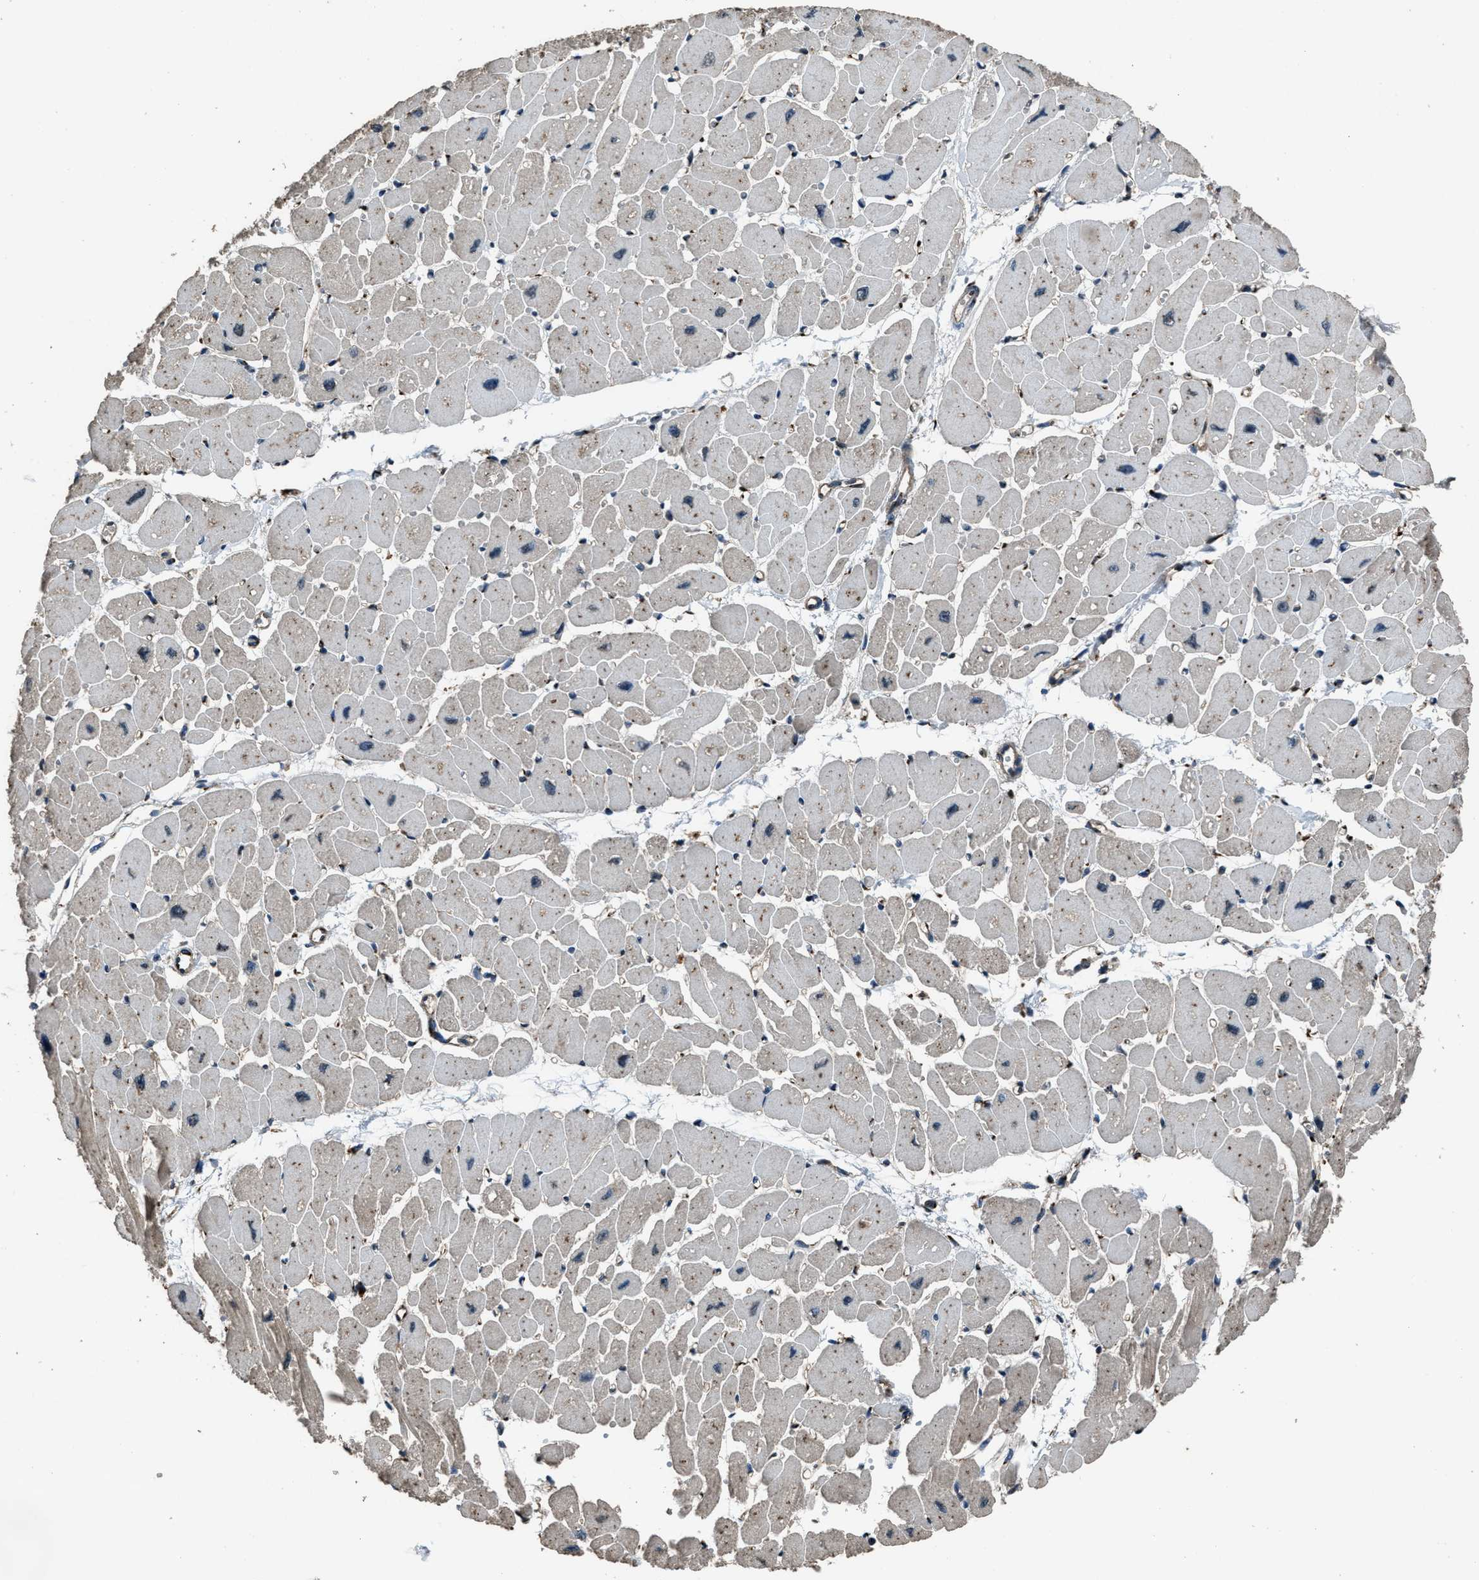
{"staining": {"intensity": "moderate", "quantity": "25%-75%", "location": "cytoplasmic/membranous"}, "tissue": "heart muscle", "cell_type": "Cardiomyocytes", "image_type": "normal", "snomed": [{"axis": "morphology", "description": "Normal tissue, NOS"}, {"axis": "topography", "description": "Heart"}], "caption": "Moderate cytoplasmic/membranous positivity is identified in about 25%-75% of cardiomyocytes in unremarkable heart muscle.", "gene": "SLC38A10", "patient": {"sex": "female", "age": 54}}